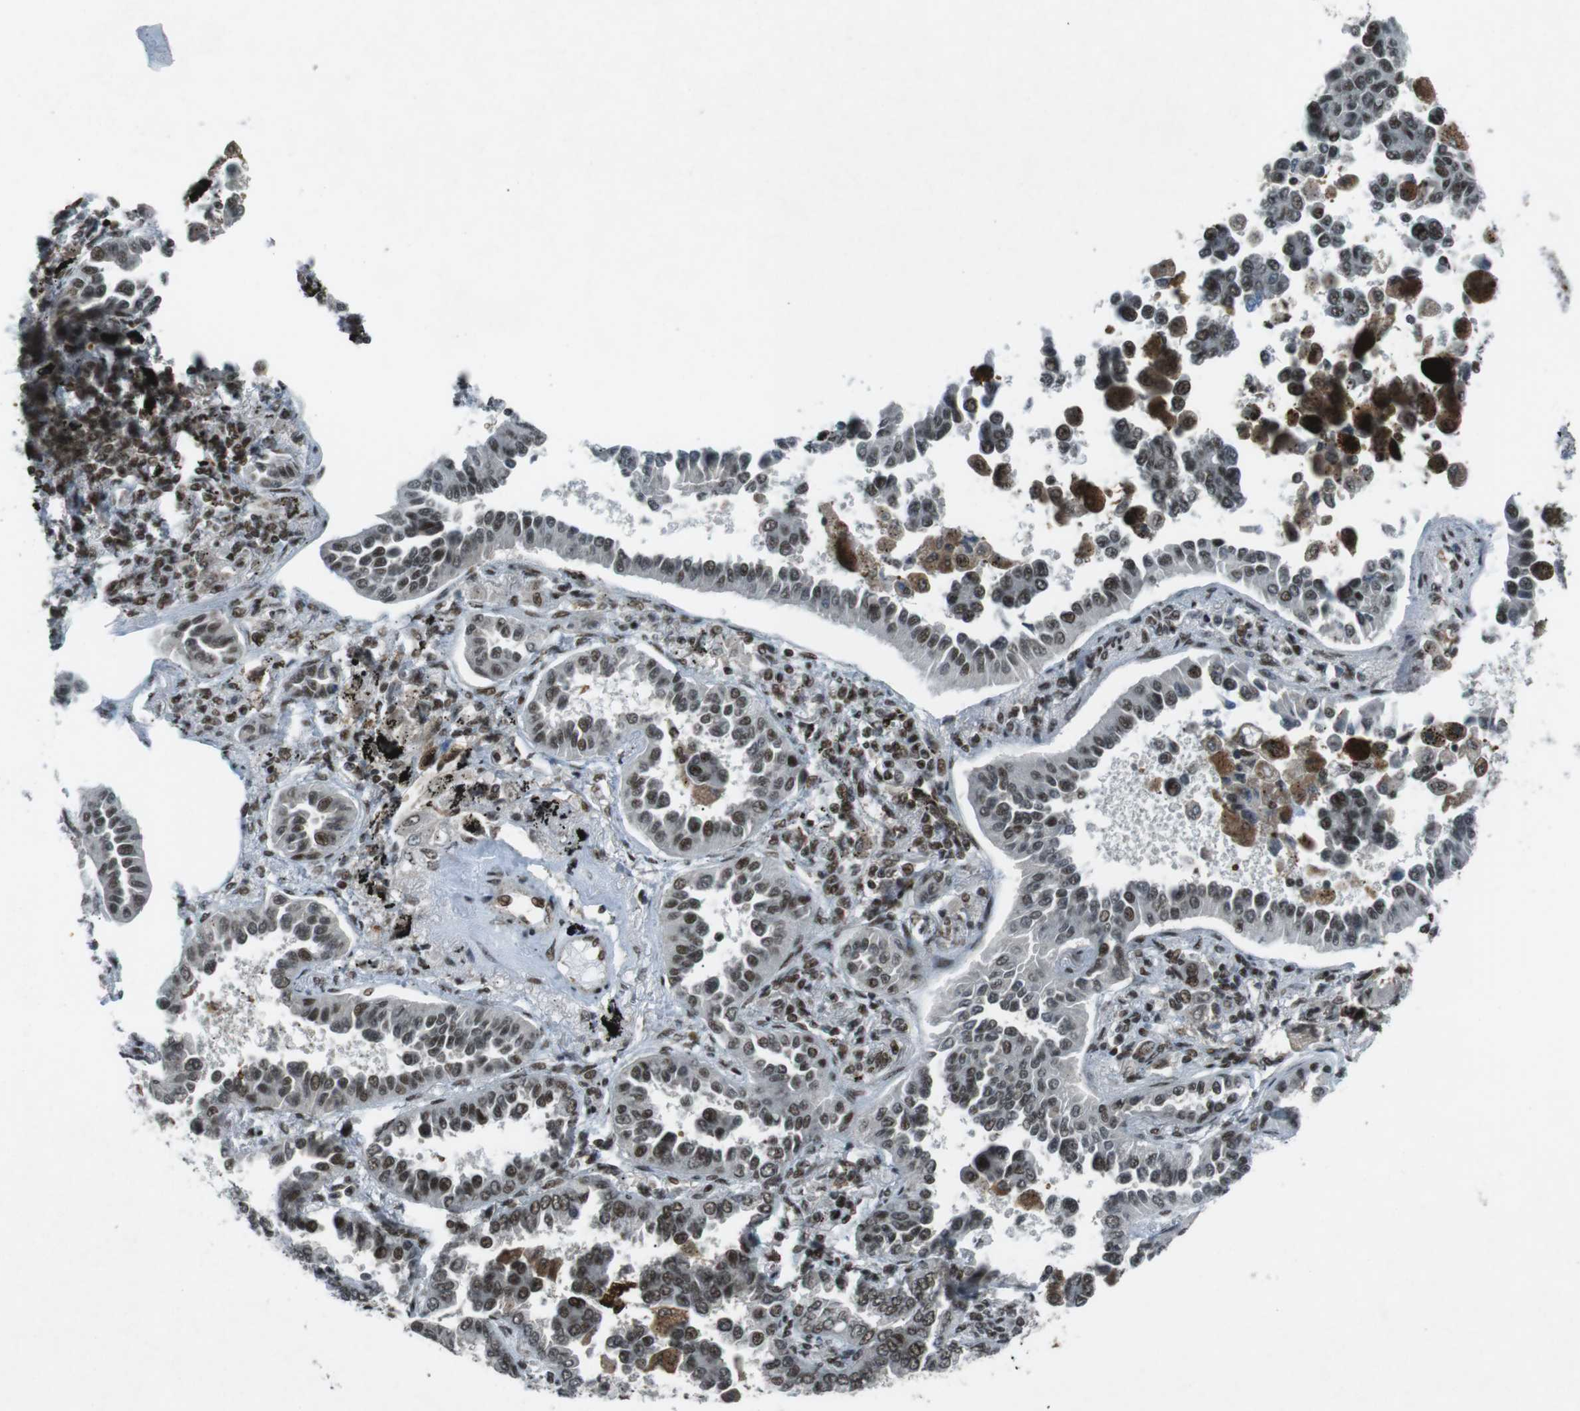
{"staining": {"intensity": "strong", "quantity": ">75%", "location": "nuclear"}, "tissue": "lung cancer", "cell_type": "Tumor cells", "image_type": "cancer", "snomed": [{"axis": "morphology", "description": "Normal tissue, NOS"}, {"axis": "morphology", "description": "Adenocarcinoma, NOS"}, {"axis": "topography", "description": "Lung"}], "caption": "A micrograph of lung adenocarcinoma stained for a protein shows strong nuclear brown staining in tumor cells. The protein is stained brown, and the nuclei are stained in blue (DAB IHC with brightfield microscopy, high magnification).", "gene": "TAF1", "patient": {"sex": "male", "age": 59}}